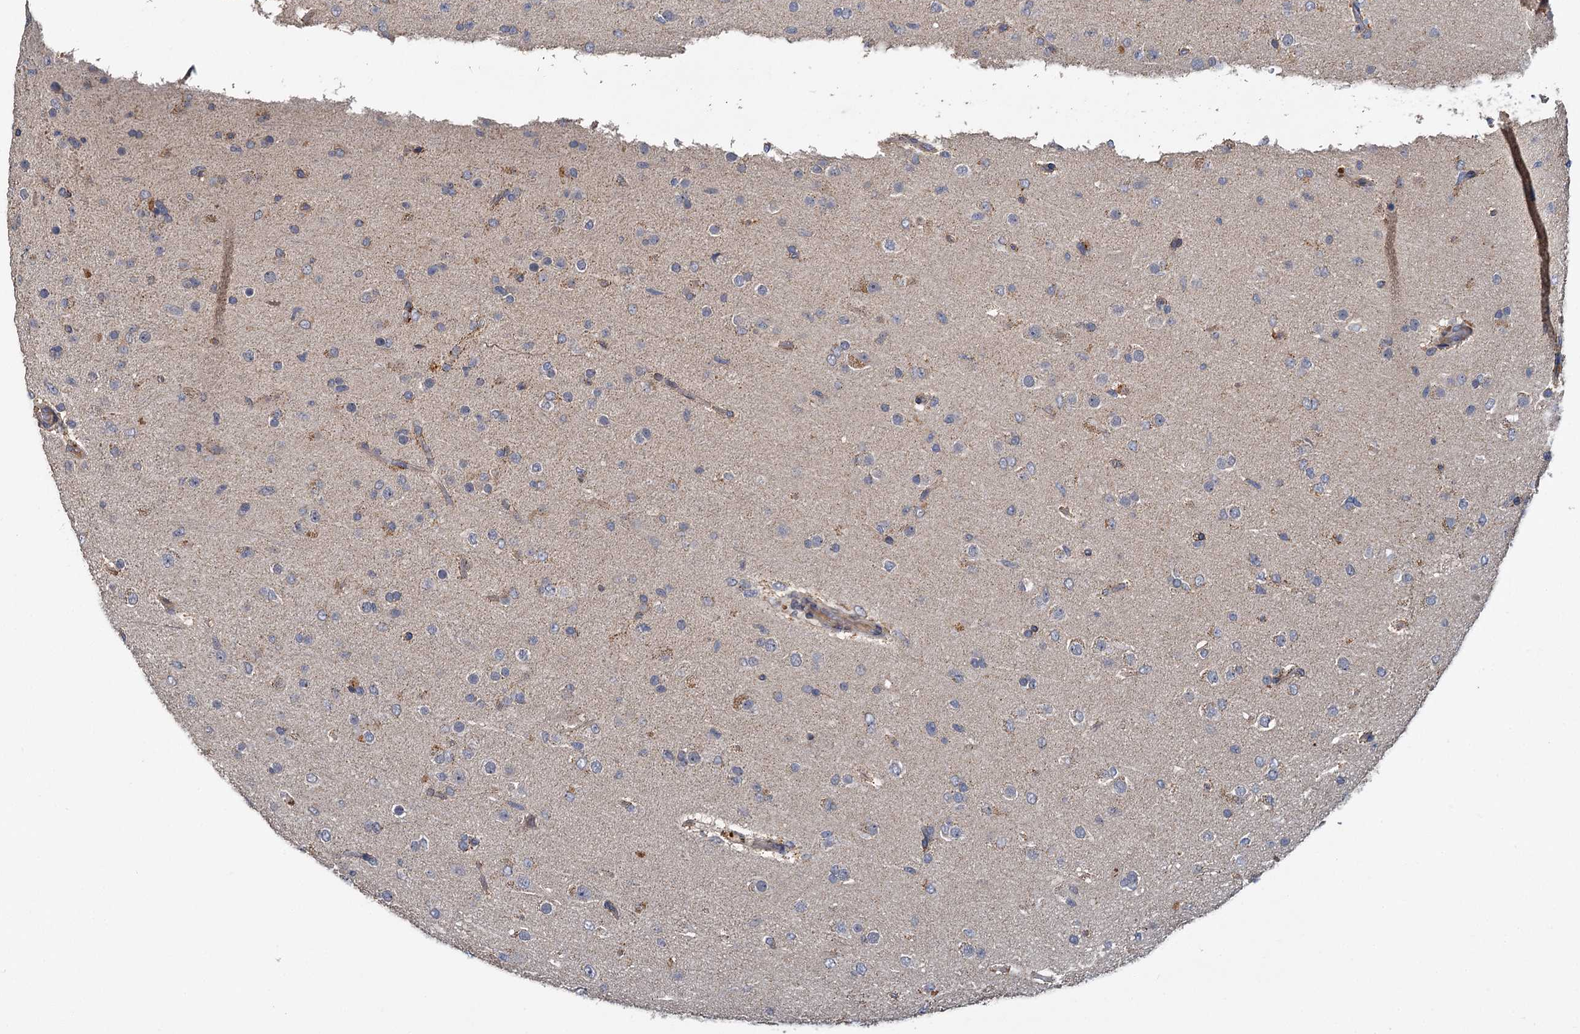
{"staining": {"intensity": "negative", "quantity": "none", "location": "none"}, "tissue": "glioma", "cell_type": "Tumor cells", "image_type": "cancer", "snomed": [{"axis": "morphology", "description": "Glioma, malignant, Low grade"}, {"axis": "topography", "description": "Brain"}], "caption": "This is an IHC histopathology image of human malignant glioma (low-grade). There is no positivity in tumor cells.", "gene": "ZNF324", "patient": {"sex": "male", "age": 65}}